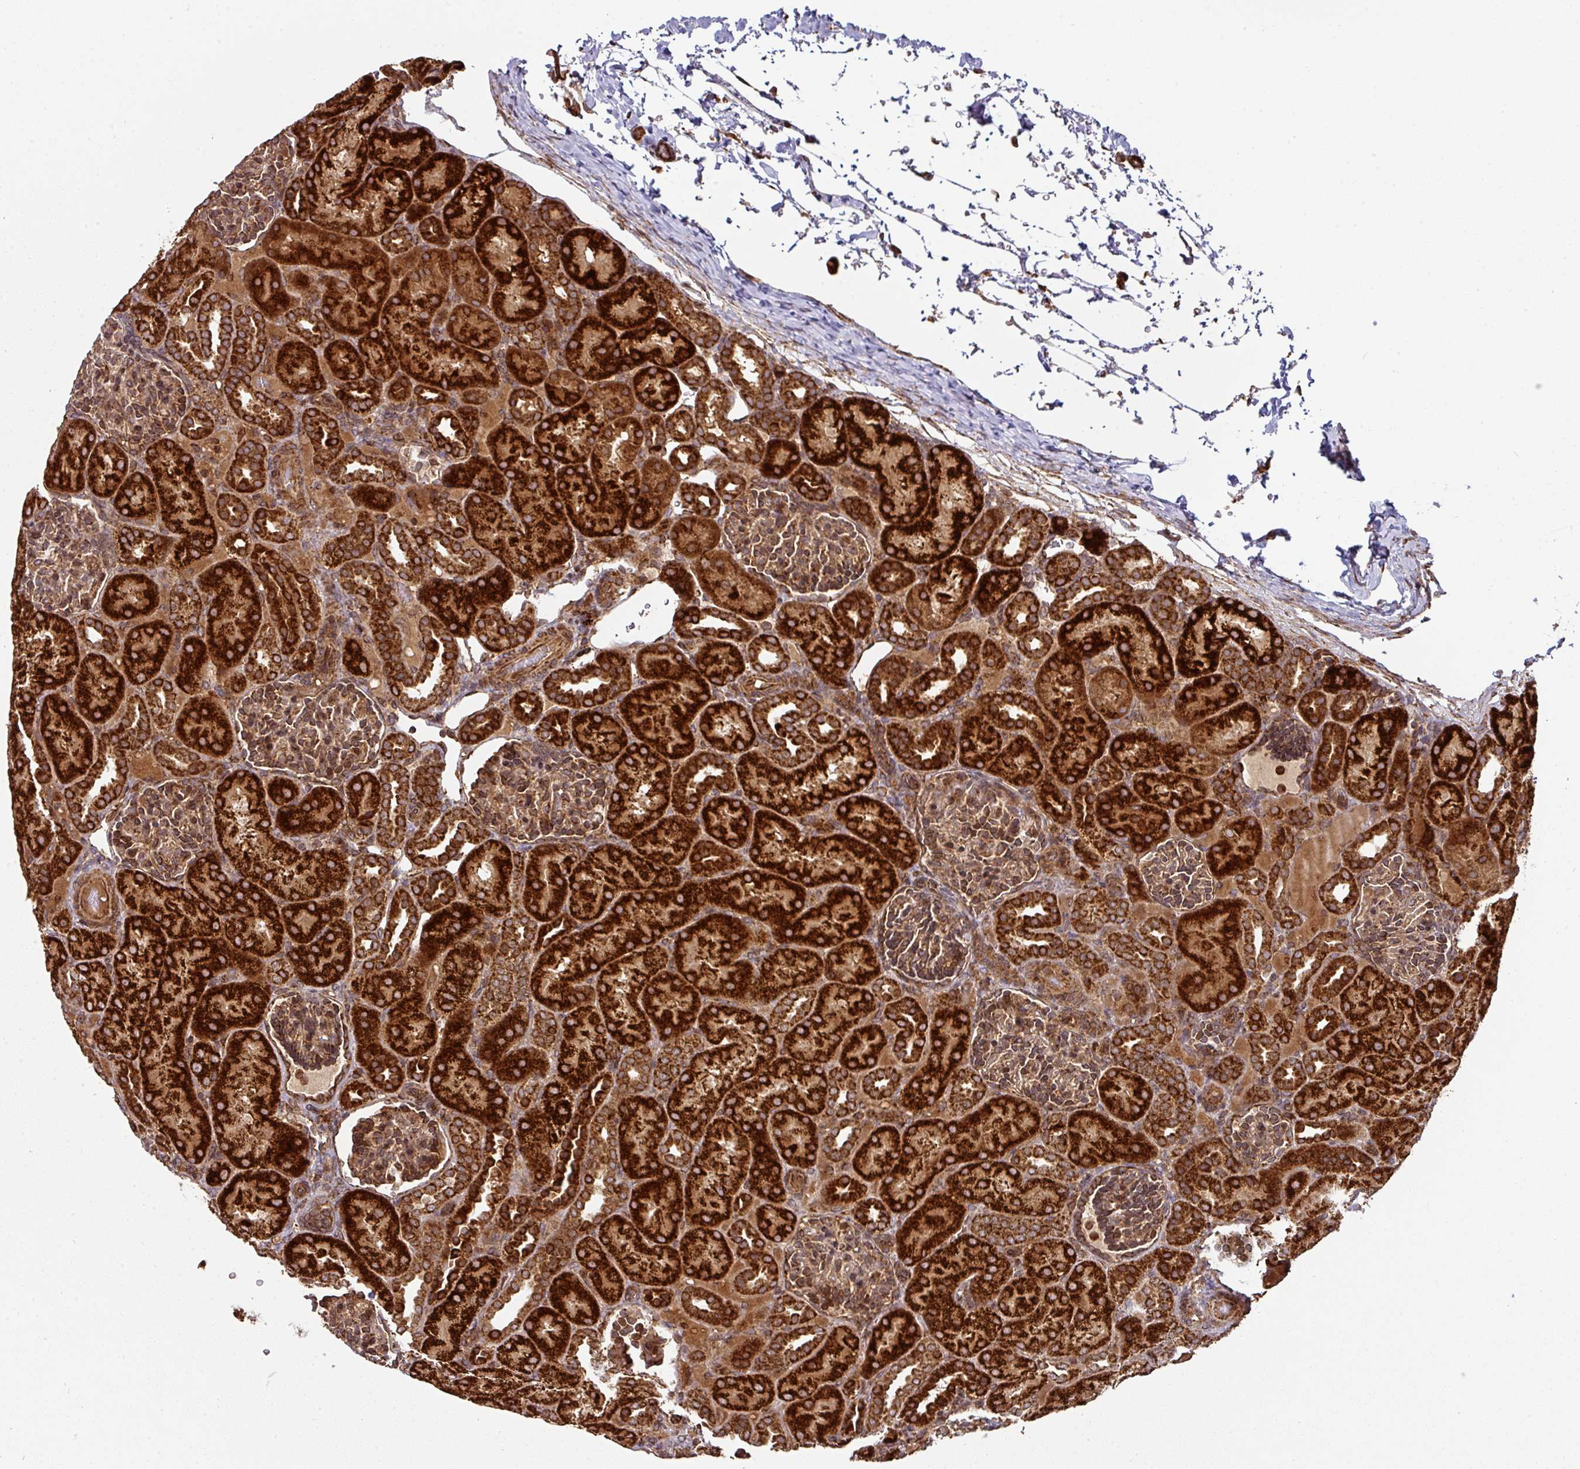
{"staining": {"intensity": "moderate", "quantity": ">75%", "location": "cytoplasmic/membranous"}, "tissue": "kidney", "cell_type": "Cells in glomeruli", "image_type": "normal", "snomed": [{"axis": "morphology", "description": "Normal tissue, NOS"}, {"axis": "topography", "description": "Kidney"}], "caption": "IHC staining of normal kidney, which reveals medium levels of moderate cytoplasmic/membranous positivity in about >75% of cells in glomeruli indicating moderate cytoplasmic/membranous protein staining. The staining was performed using DAB (3,3'-diaminobenzidine) (brown) for protein detection and nuclei were counterstained in hematoxylin (blue).", "gene": "TRAP1", "patient": {"sex": "male", "age": 1}}